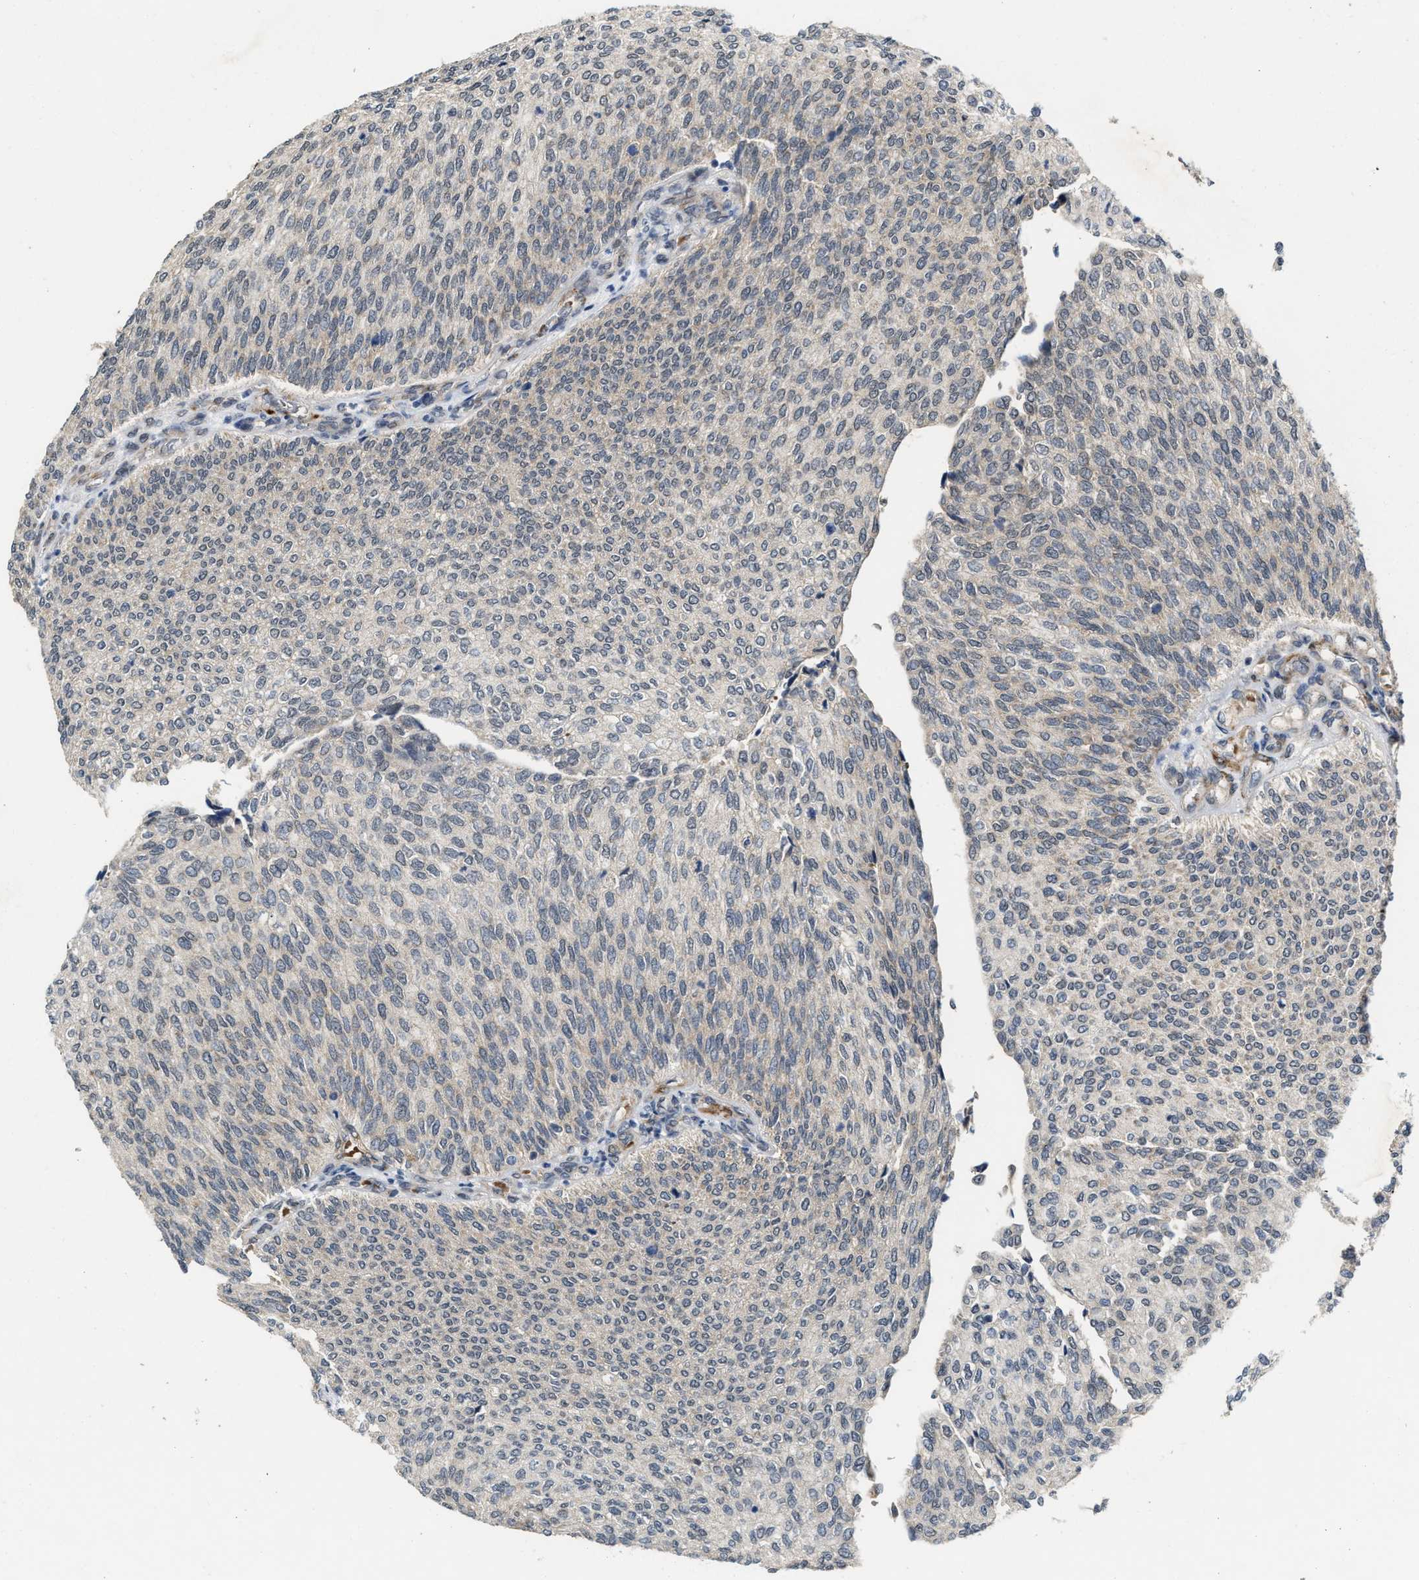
{"staining": {"intensity": "negative", "quantity": "none", "location": "none"}, "tissue": "urothelial cancer", "cell_type": "Tumor cells", "image_type": "cancer", "snomed": [{"axis": "morphology", "description": "Urothelial carcinoma, Low grade"}, {"axis": "topography", "description": "Urinary bladder"}], "caption": "Tumor cells show no significant protein expression in urothelial carcinoma (low-grade).", "gene": "KIF24", "patient": {"sex": "female", "age": 79}}